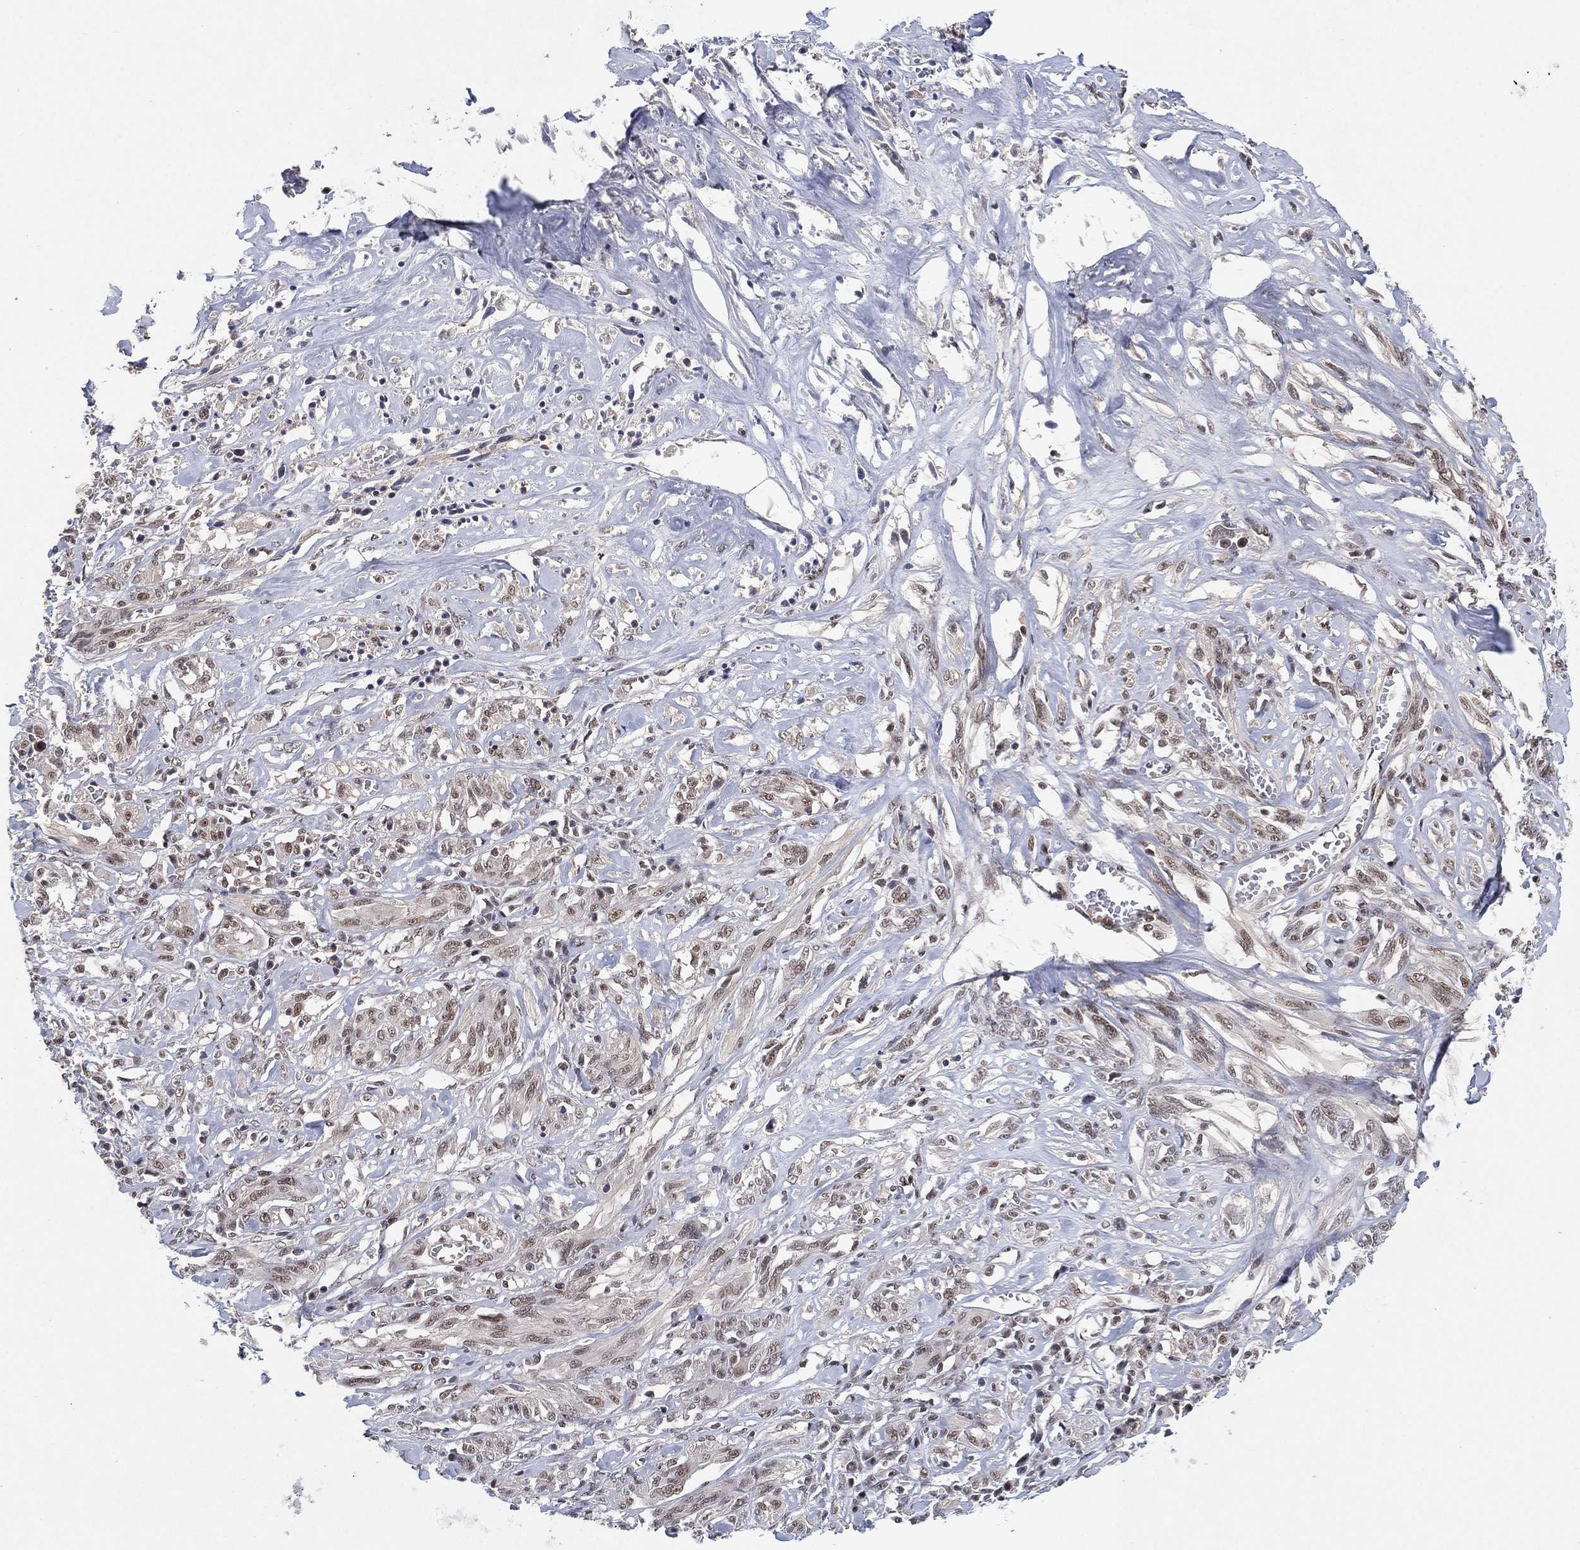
{"staining": {"intensity": "weak", "quantity": "25%-75%", "location": "nuclear"}, "tissue": "melanoma", "cell_type": "Tumor cells", "image_type": "cancer", "snomed": [{"axis": "morphology", "description": "Malignant melanoma, NOS"}, {"axis": "topography", "description": "Skin"}], "caption": "Protein staining of malignant melanoma tissue shows weak nuclear positivity in about 25%-75% of tumor cells.", "gene": "DGCR8", "patient": {"sex": "female", "age": 91}}